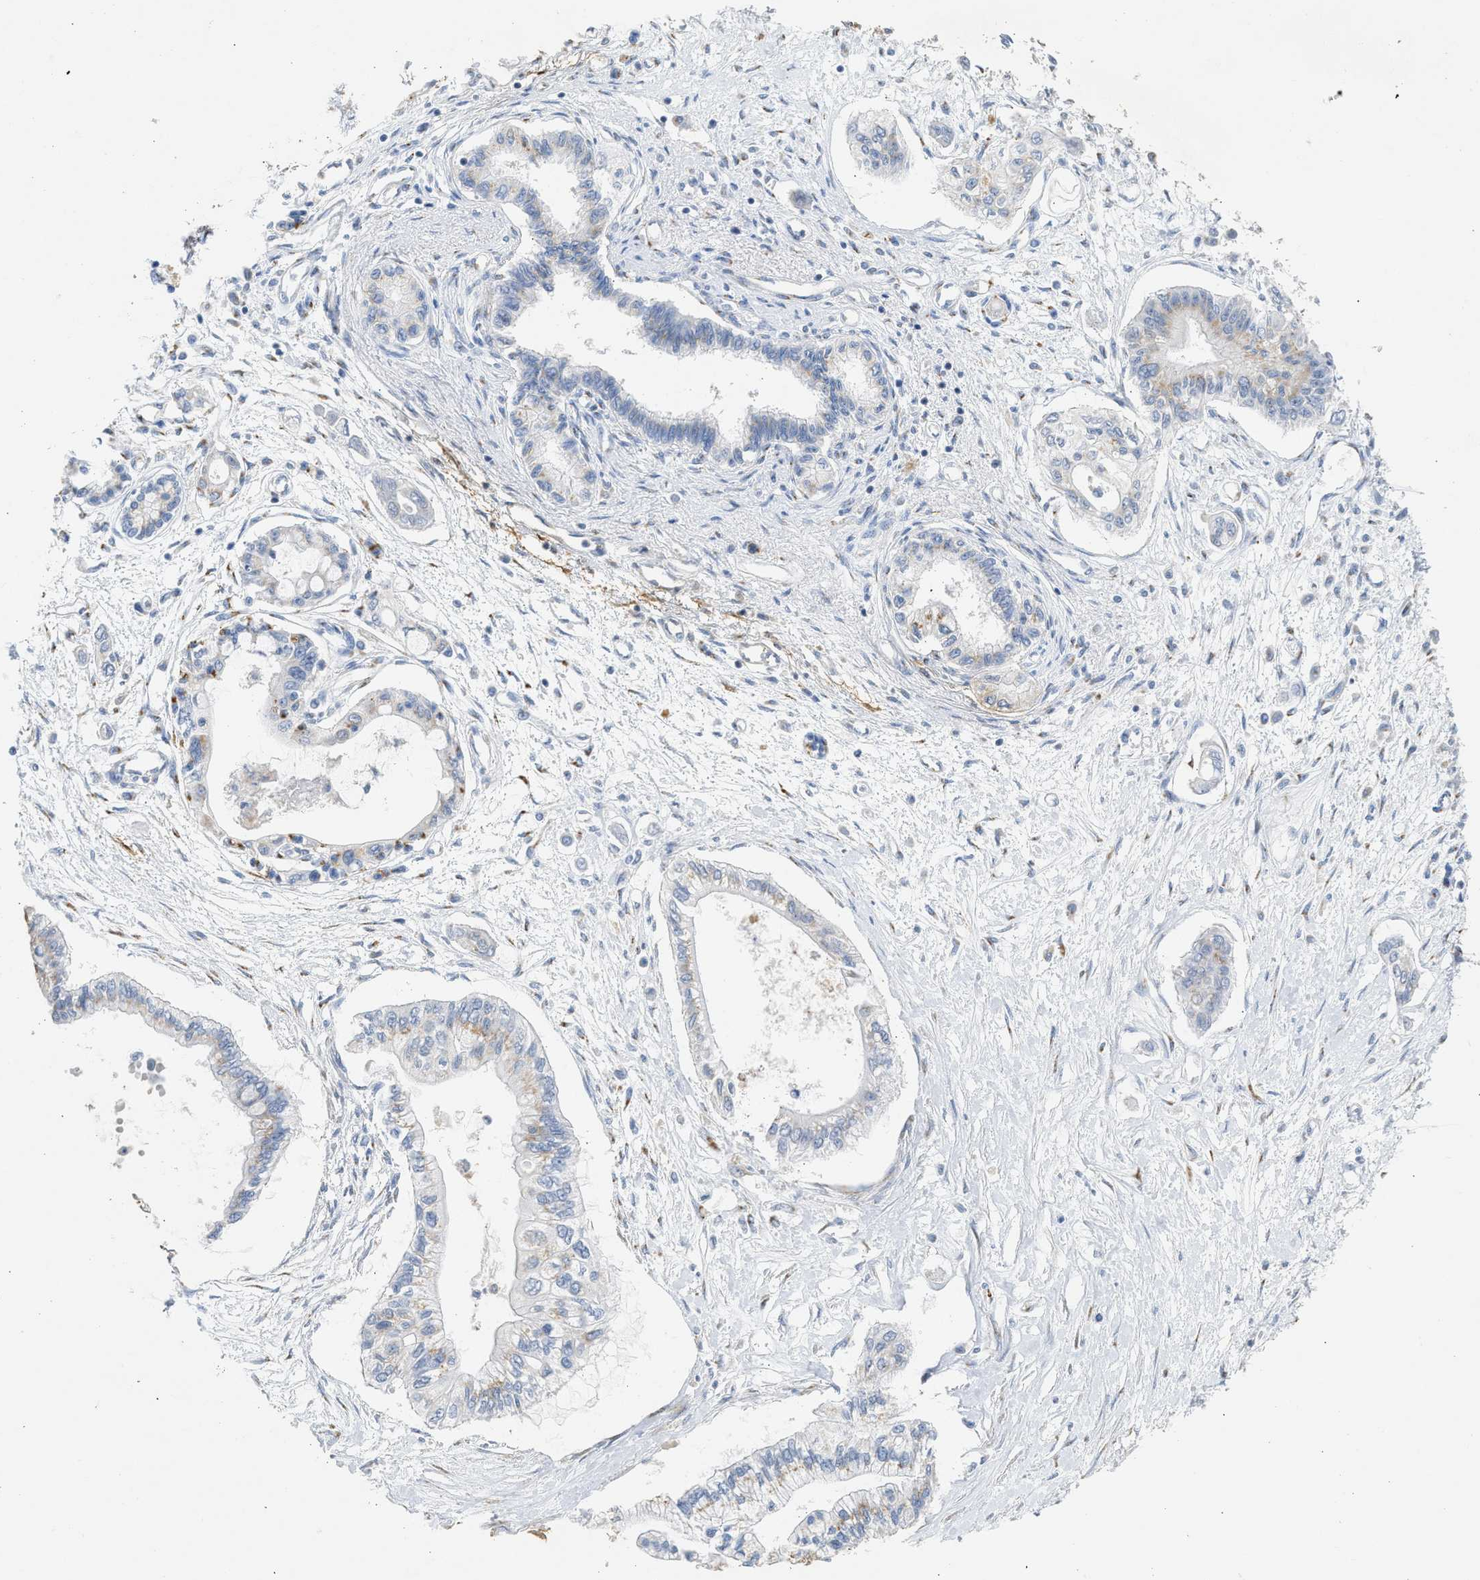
{"staining": {"intensity": "weak", "quantity": "<25%", "location": "cytoplasmic/membranous"}, "tissue": "pancreatic cancer", "cell_type": "Tumor cells", "image_type": "cancer", "snomed": [{"axis": "morphology", "description": "Adenocarcinoma, NOS"}, {"axis": "topography", "description": "Pancreas"}], "caption": "Immunohistochemistry photomicrograph of neoplastic tissue: human pancreatic cancer (adenocarcinoma) stained with DAB (3,3'-diaminobenzidine) shows no significant protein staining in tumor cells.", "gene": "IPO8", "patient": {"sex": "female", "age": 77}}